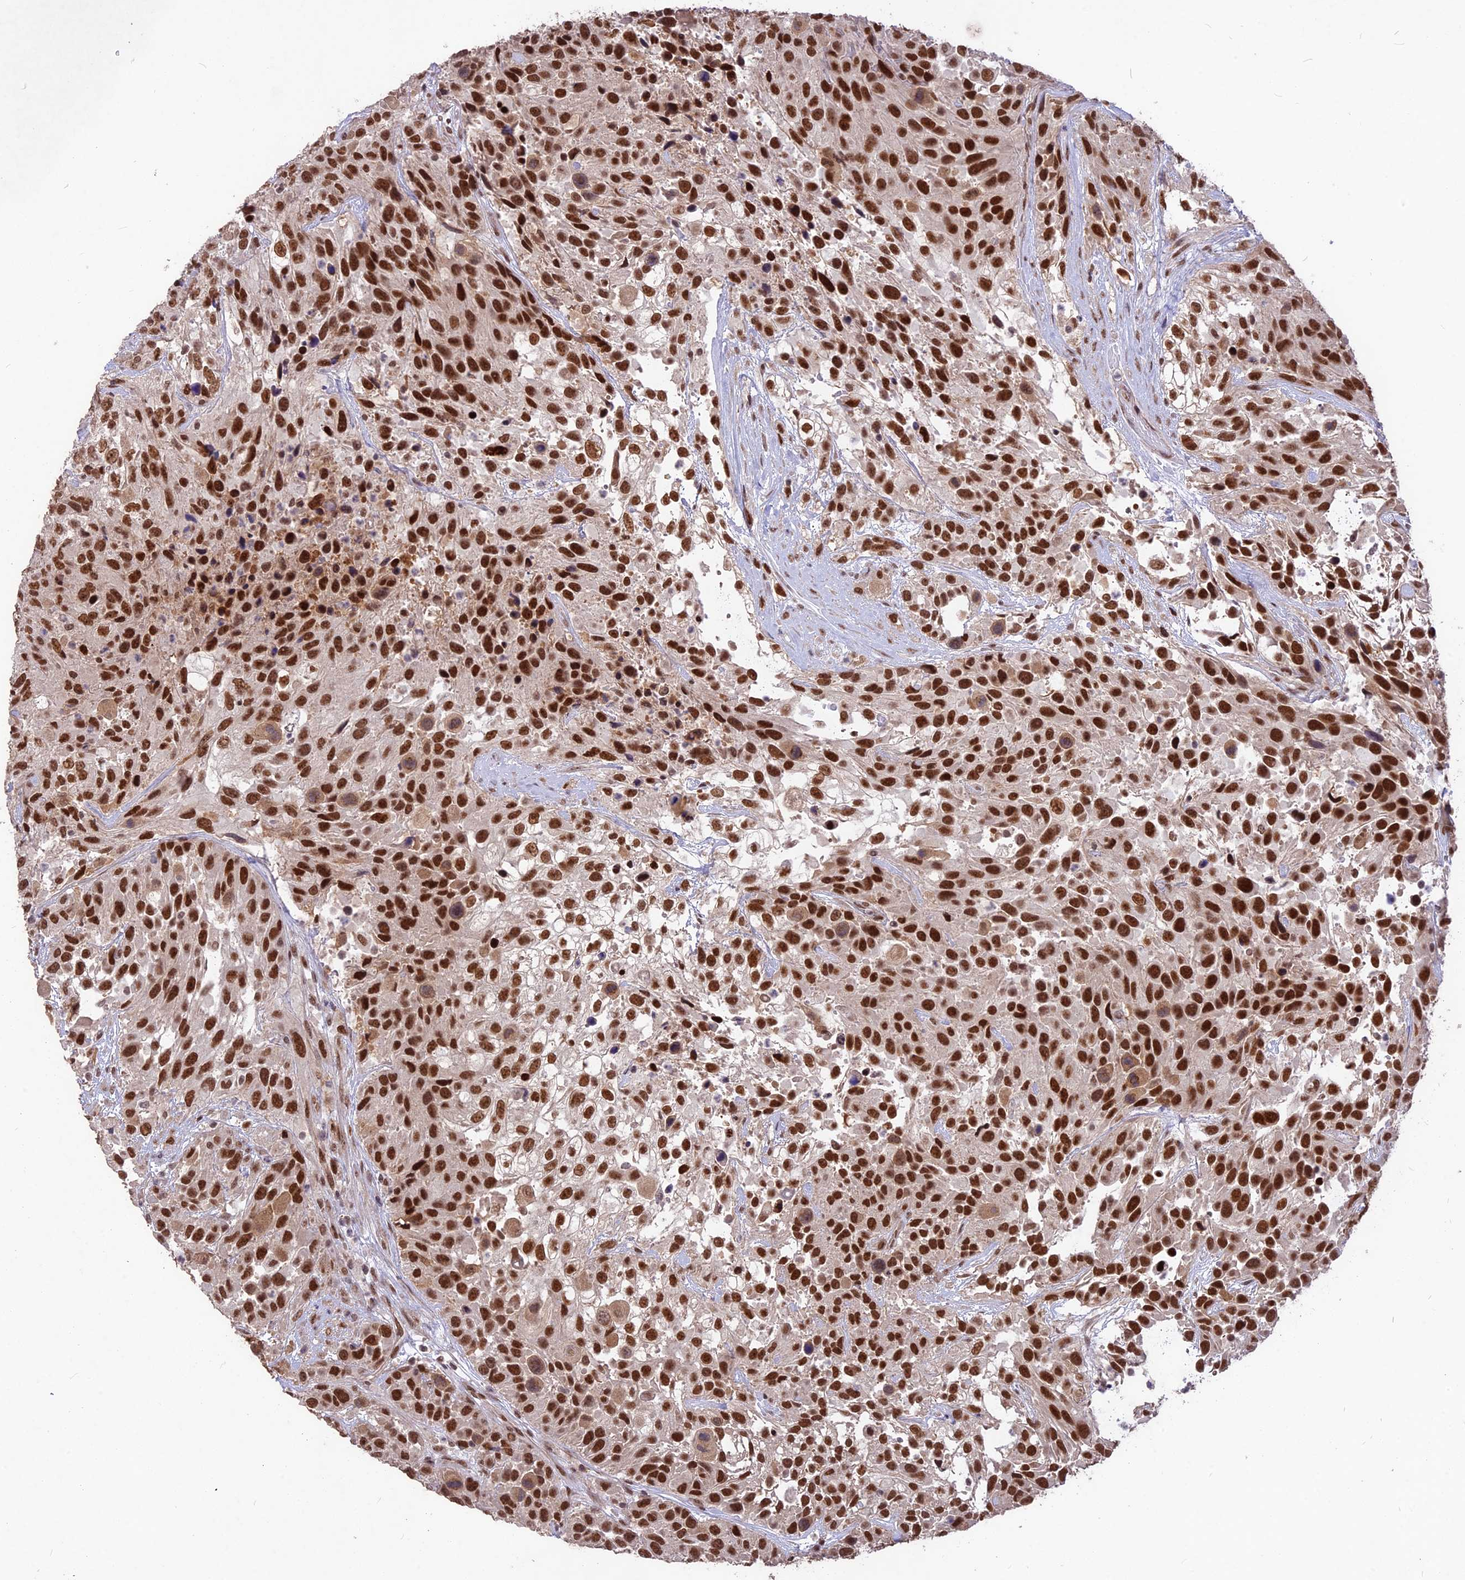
{"staining": {"intensity": "strong", "quantity": ">75%", "location": "nuclear"}, "tissue": "urothelial cancer", "cell_type": "Tumor cells", "image_type": "cancer", "snomed": [{"axis": "morphology", "description": "Urothelial carcinoma, High grade"}, {"axis": "topography", "description": "Urinary bladder"}], "caption": "Protein analysis of urothelial cancer tissue exhibits strong nuclear expression in approximately >75% of tumor cells.", "gene": "DIS3", "patient": {"sex": "female", "age": 70}}